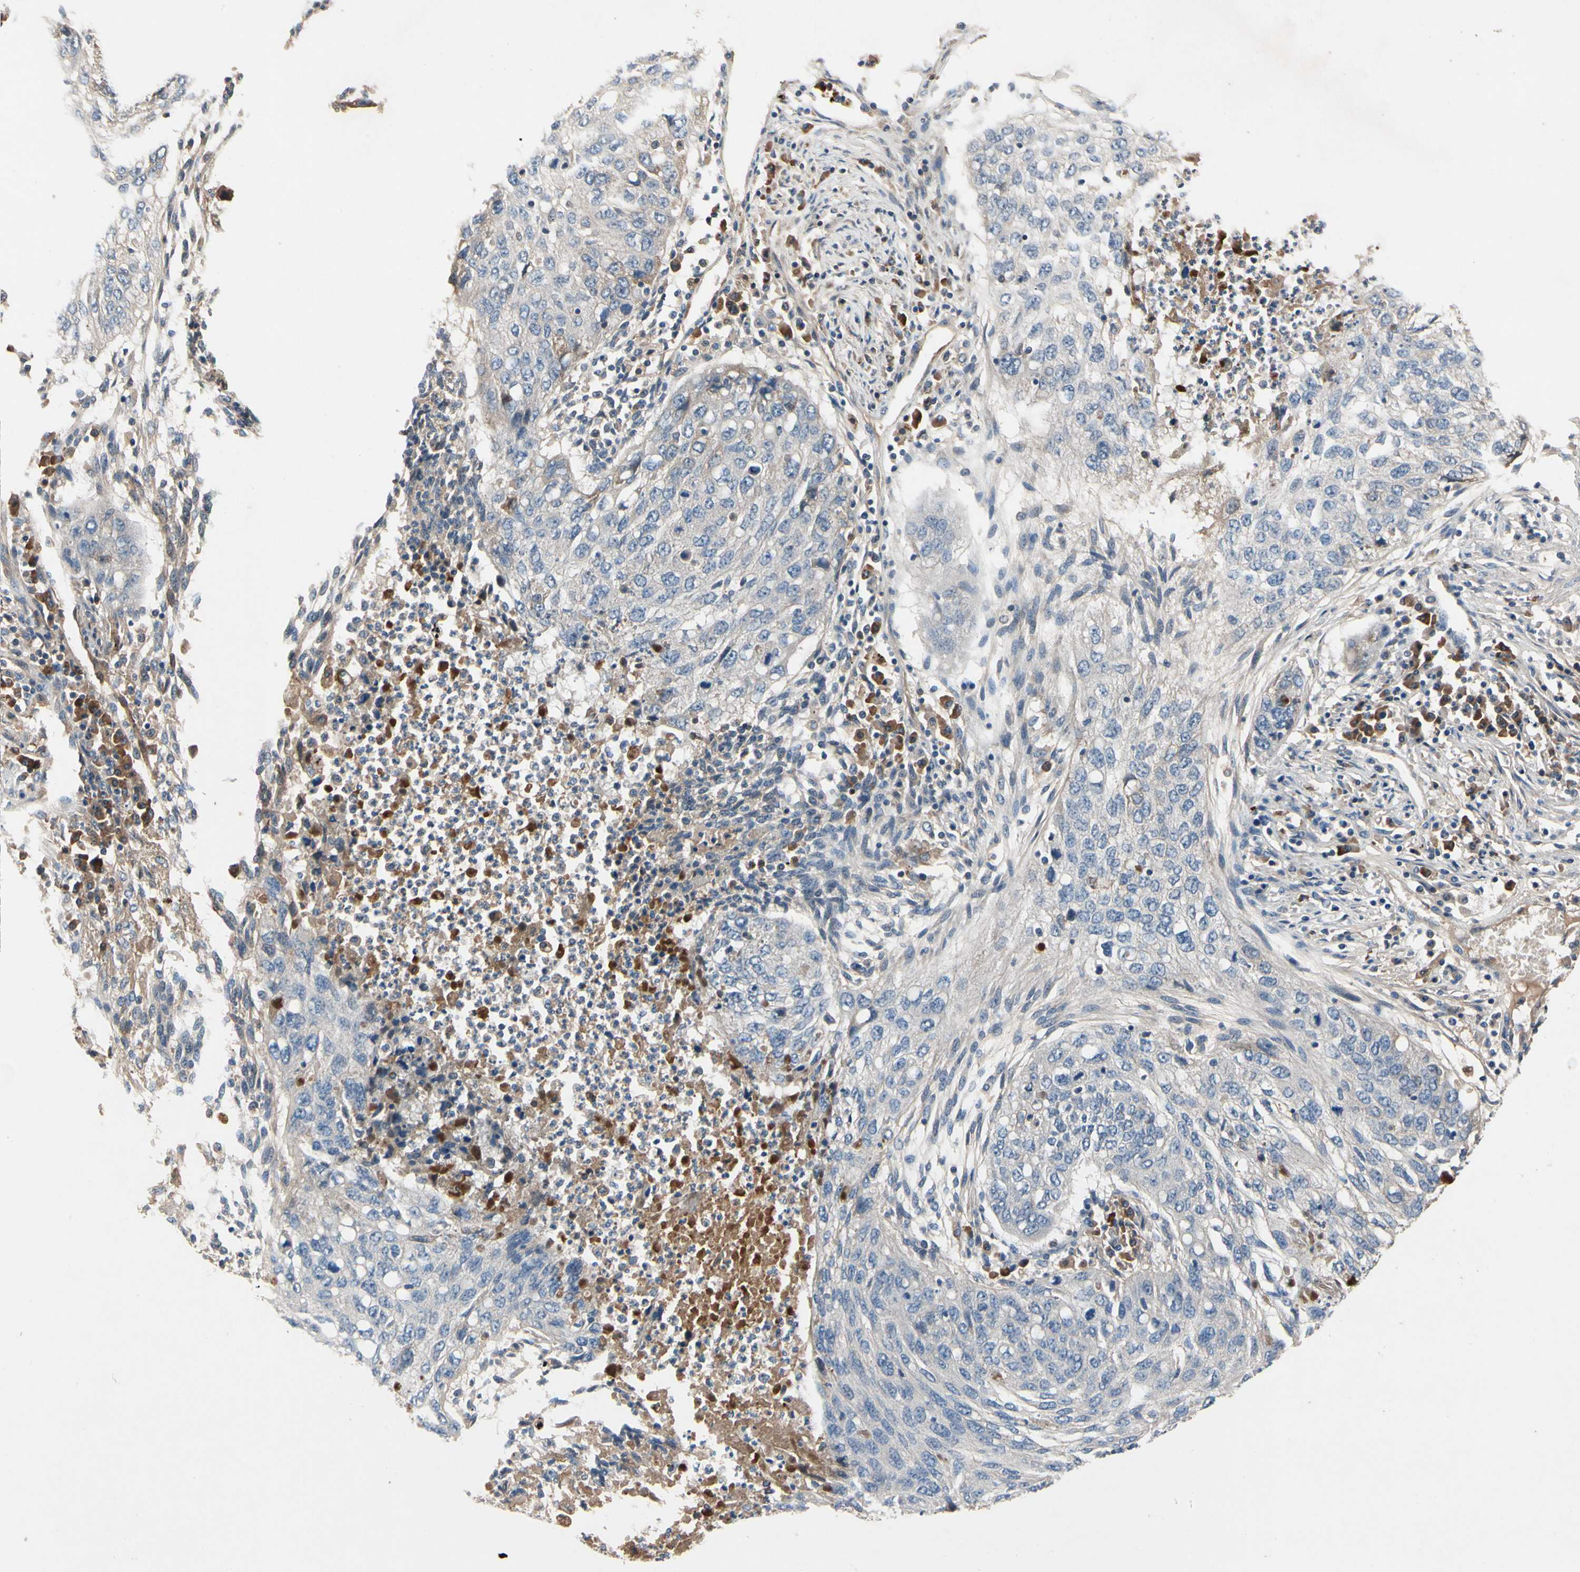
{"staining": {"intensity": "weak", "quantity": "<25%", "location": "cytoplasmic/membranous"}, "tissue": "lung cancer", "cell_type": "Tumor cells", "image_type": "cancer", "snomed": [{"axis": "morphology", "description": "Squamous cell carcinoma, NOS"}, {"axis": "topography", "description": "Lung"}], "caption": "This is an immunohistochemistry photomicrograph of lung cancer (squamous cell carcinoma). There is no expression in tumor cells.", "gene": "IL1RL1", "patient": {"sex": "female", "age": 63}}